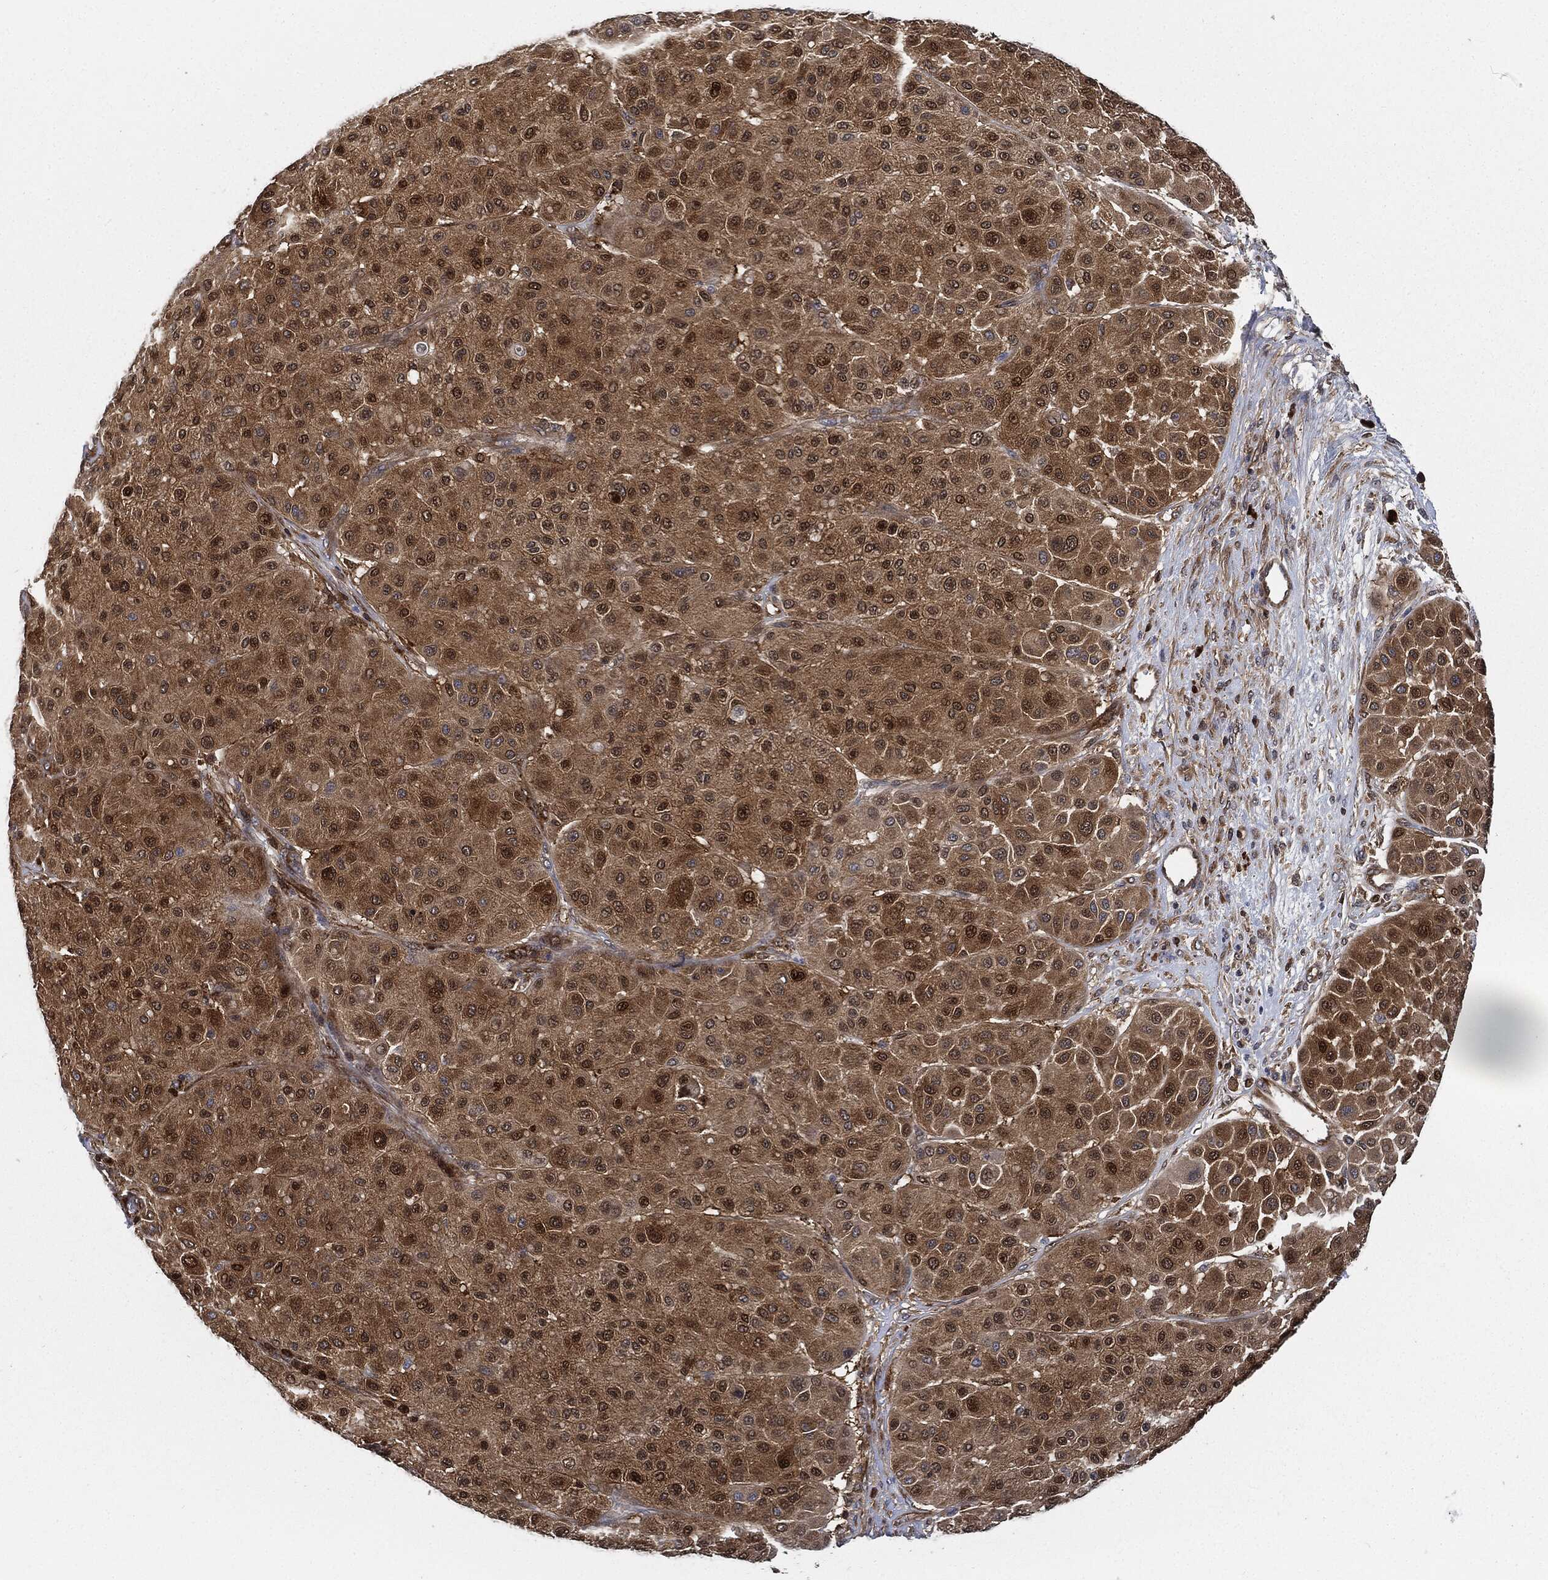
{"staining": {"intensity": "strong", "quantity": "25%-75%", "location": "cytoplasmic/membranous,nuclear"}, "tissue": "melanoma", "cell_type": "Tumor cells", "image_type": "cancer", "snomed": [{"axis": "morphology", "description": "Malignant melanoma, Metastatic site"}, {"axis": "topography", "description": "Smooth muscle"}], "caption": "Tumor cells exhibit high levels of strong cytoplasmic/membranous and nuclear positivity in approximately 25%-75% of cells in human malignant melanoma (metastatic site). Nuclei are stained in blue.", "gene": "PRDX2", "patient": {"sex": "male", "age": 41}}